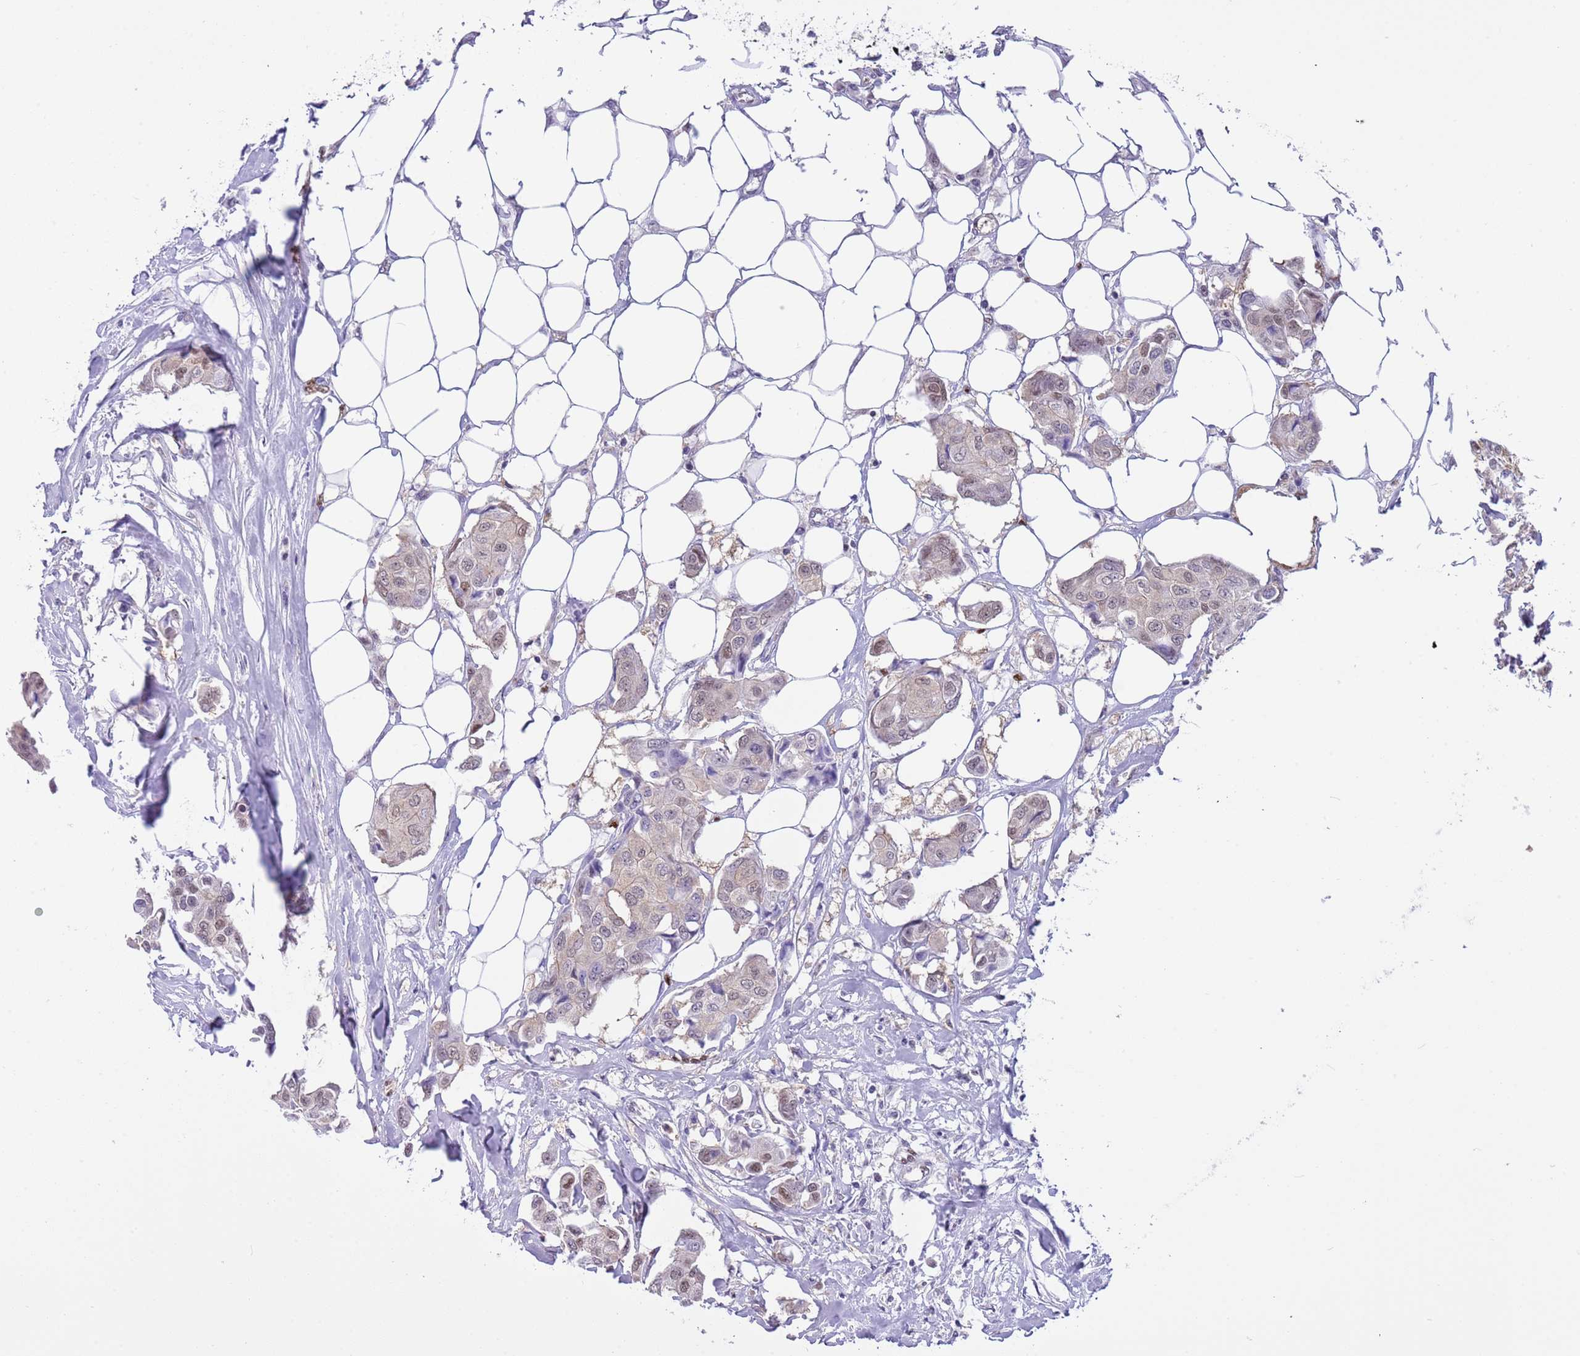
{"staining": {"intensity": "weak", "quantity": ">75%", "location": "nuclear"}, "tissue": "breast cancer", "cell_type": "Tumor cells", "image_type": "cancer", "snomed": [{"axis": "morphology", "description": "Duct carcinoma"}, {"axis": "topography", "description": "Breast"}, {"axis": "topography", "description": "Lymph node"}], "caption": "This photomicrograph demonstrates immunohistochemistry (IHC) staining of human breast intraductal carcinoma, with low weak nuclear staining in approximately >75% of tumor cells.", "gene": "DDI2", "patient": {"sex": "female", "age": 80}}